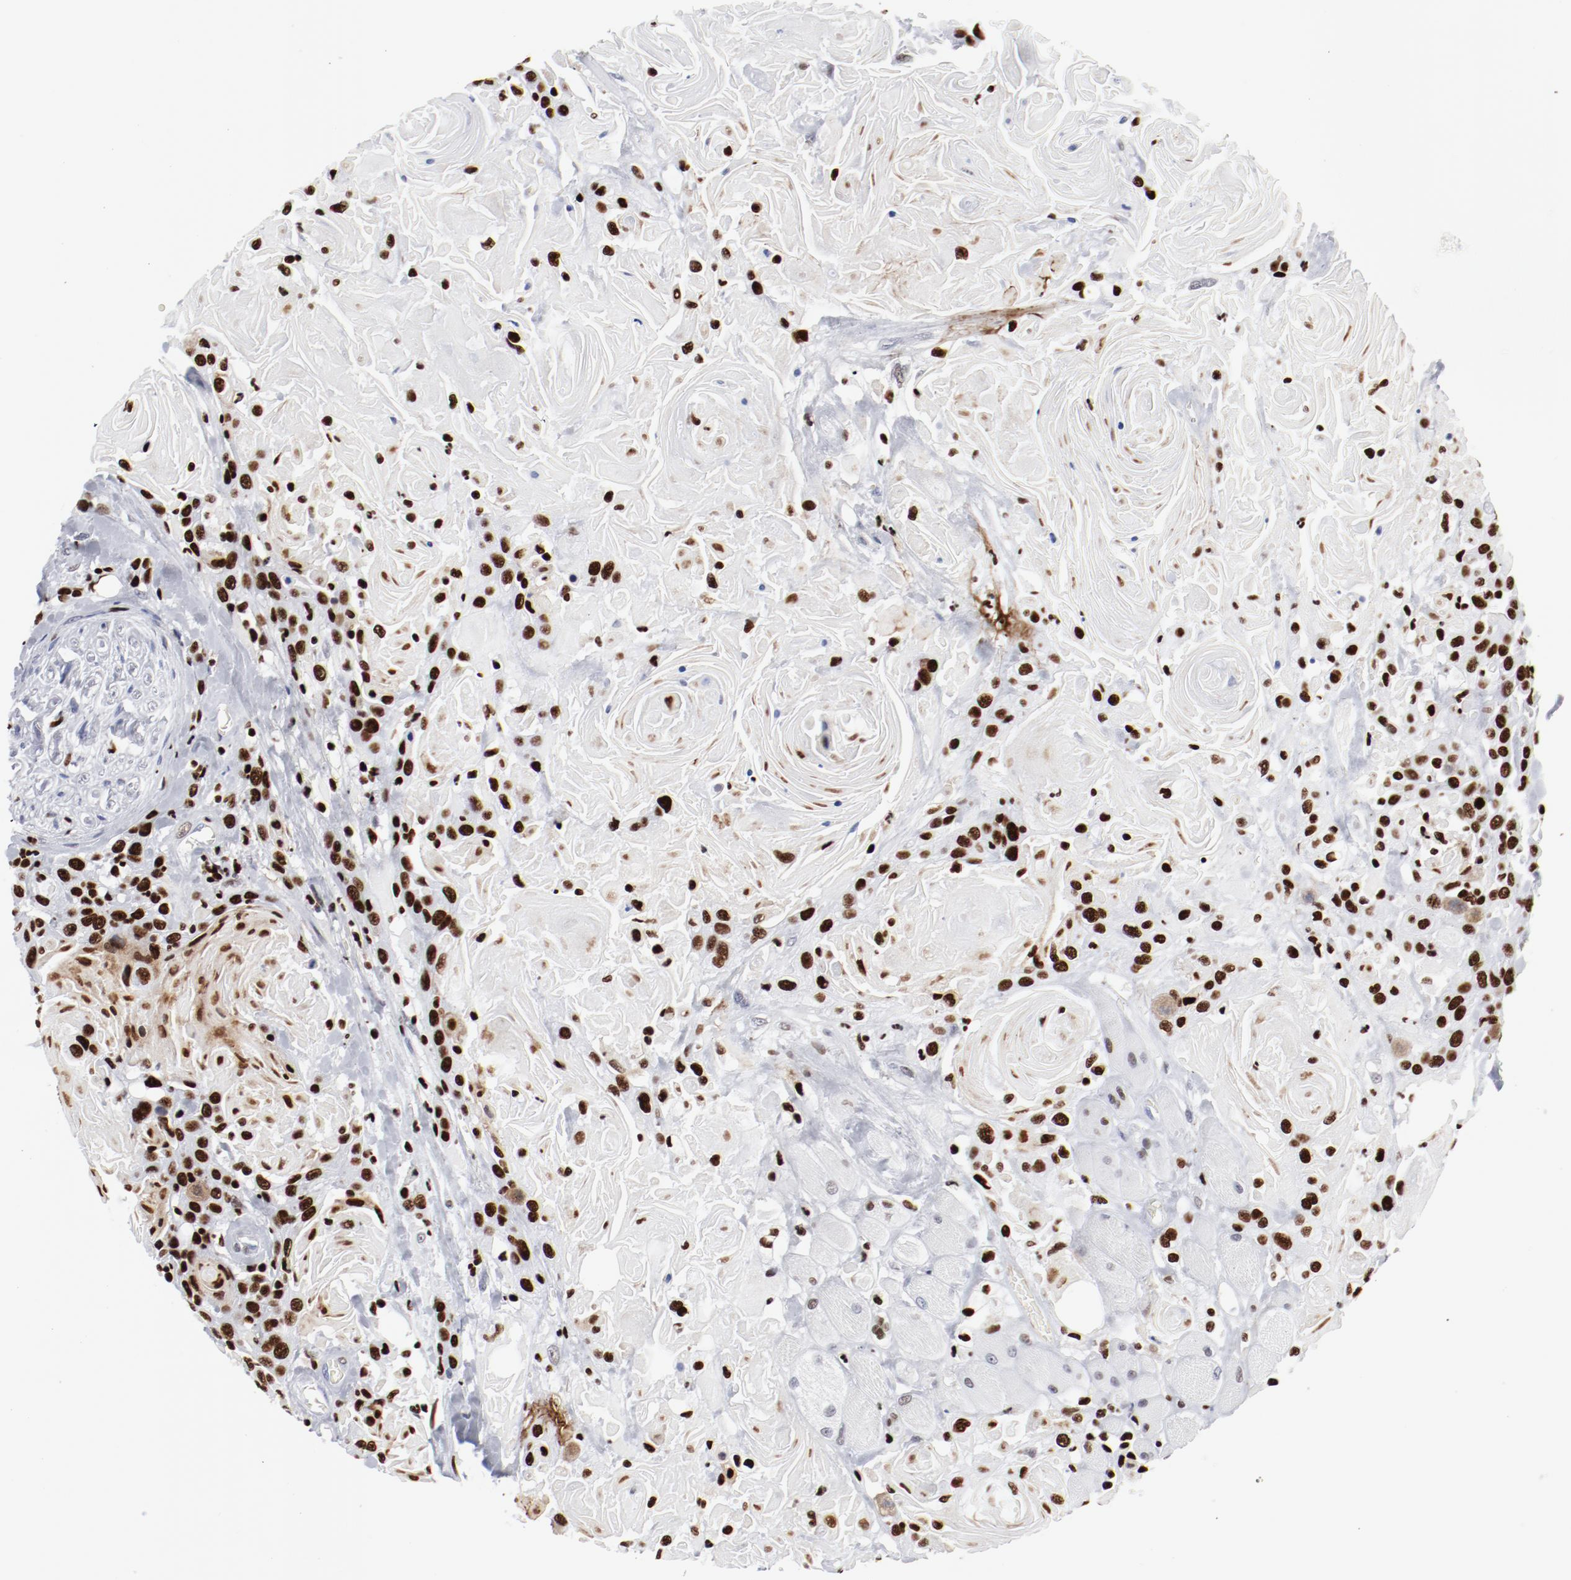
{"staining": {"intensity": "strong", "quantity": ">75%", "location": "nuclear"}, "tissue": "head and neck cancer", "cell_type": "Tumor cells", "image_type": "cancer", "snomed": [{"axis": "morphology", "description": "Squamous cell carcinoma, NOS"}, {"axis": "topography", "description": "Head-Neck"}], "caption": "Head and neck squamous cell carcinoma stained with immunohistochemistry (IHC) displays strong nuclear positivity in approximately >75% of tumor cells.", "gene": "SMARCC2", "patient": {"sex": "female", "age": 84}}